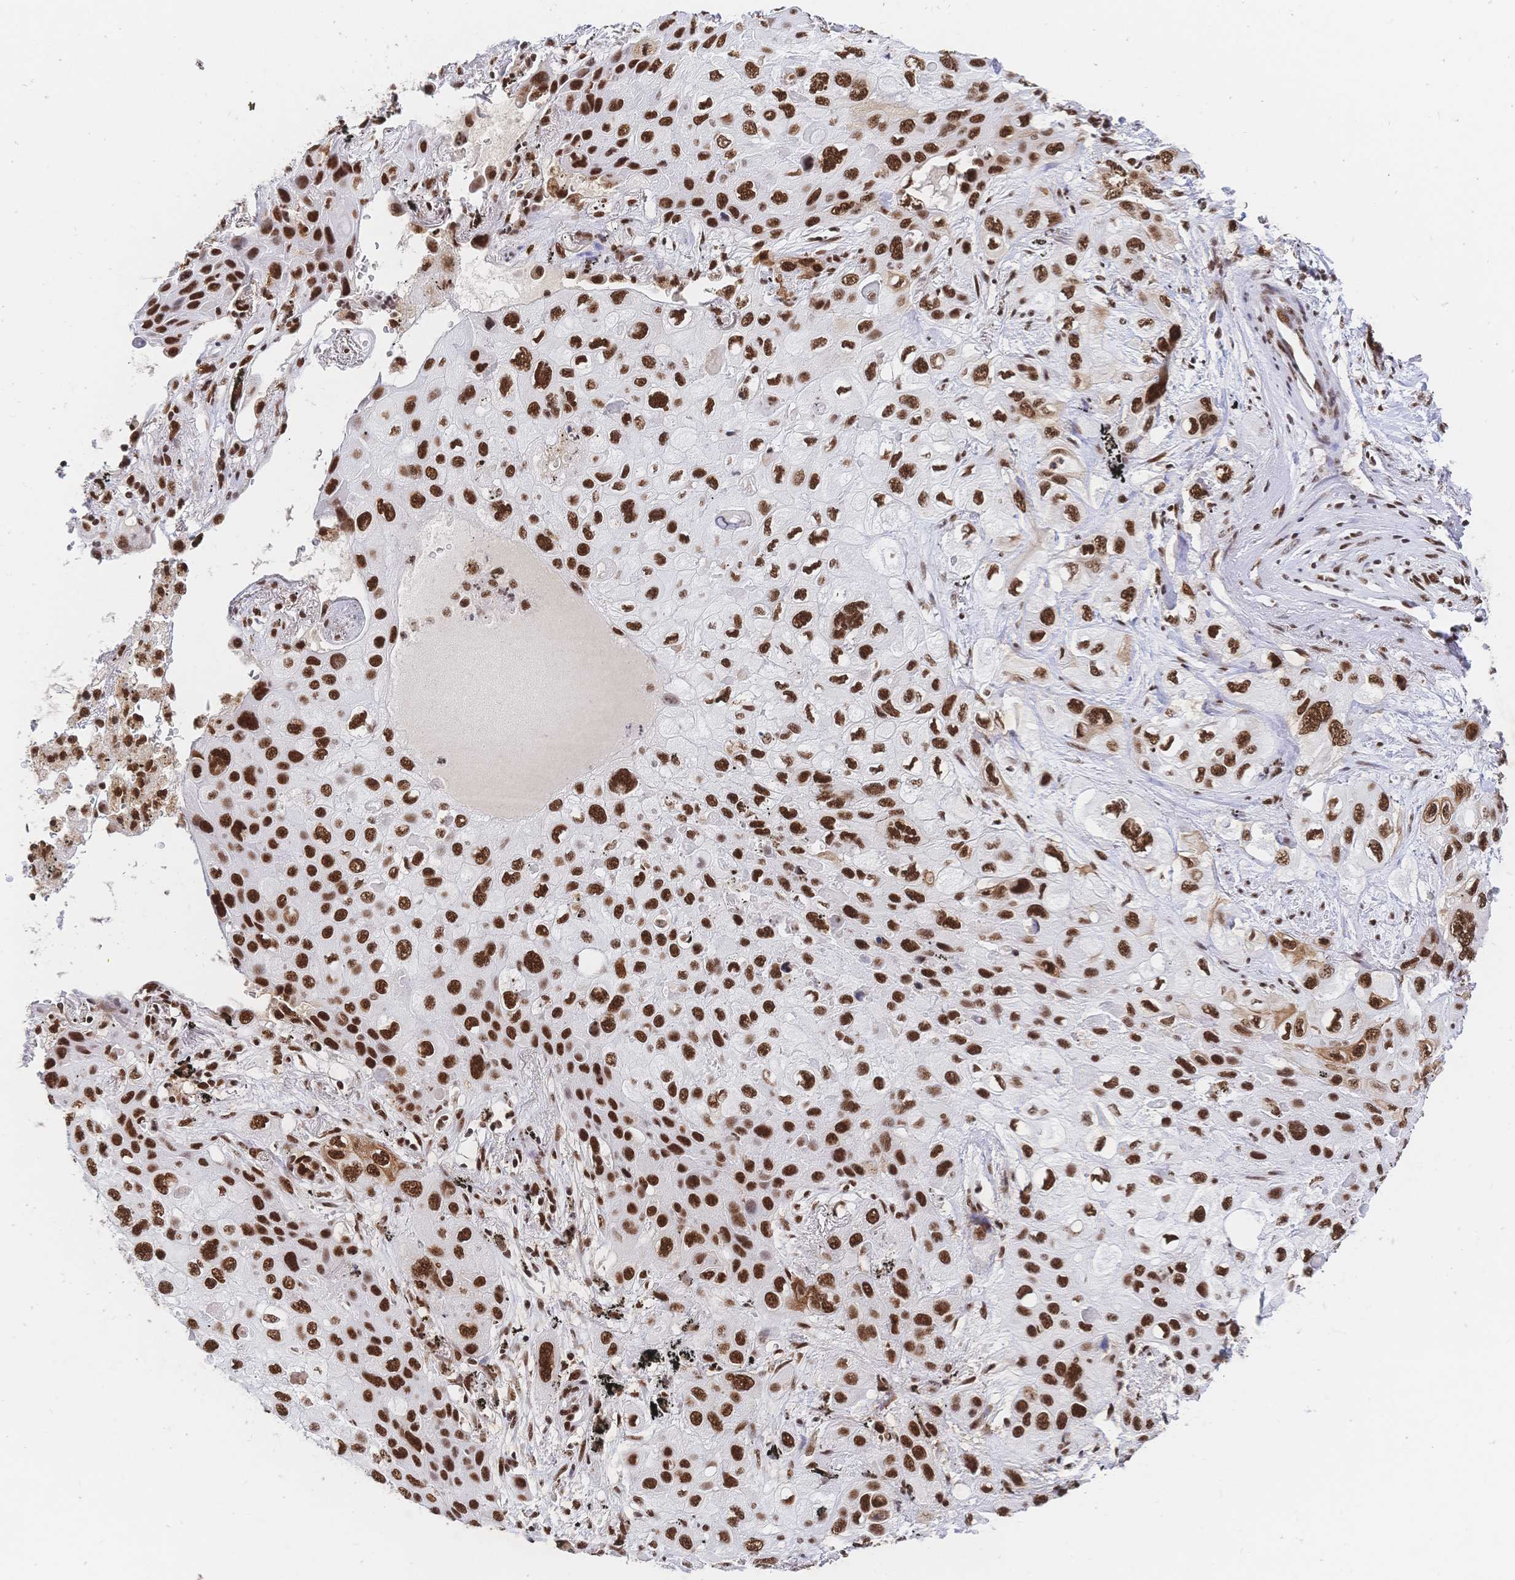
{"staining": {"intensity": "strong", "quantity": ">75%", "location": "nuclear"}, "tissue": "lung cancer", "cell_type": "Tumor cells", "image_type": "cancer", "snomed": [{"axis": "morphology", "description": "Squamous cell carcinoma, NOS"}, {"axis": "morphology", "description": "Squamous cell carcinoma, metastatic, NOS"}, {"axis": "topography", "description": "Lung"}], "caption": "The photomicrograph shows a brown stain indicating the presence of a protein in the nuclear of tumor cells in lung squamous cell carcinoma.", "gene": "SRSF1", "patient": {"sex": "male", "age": 59}}